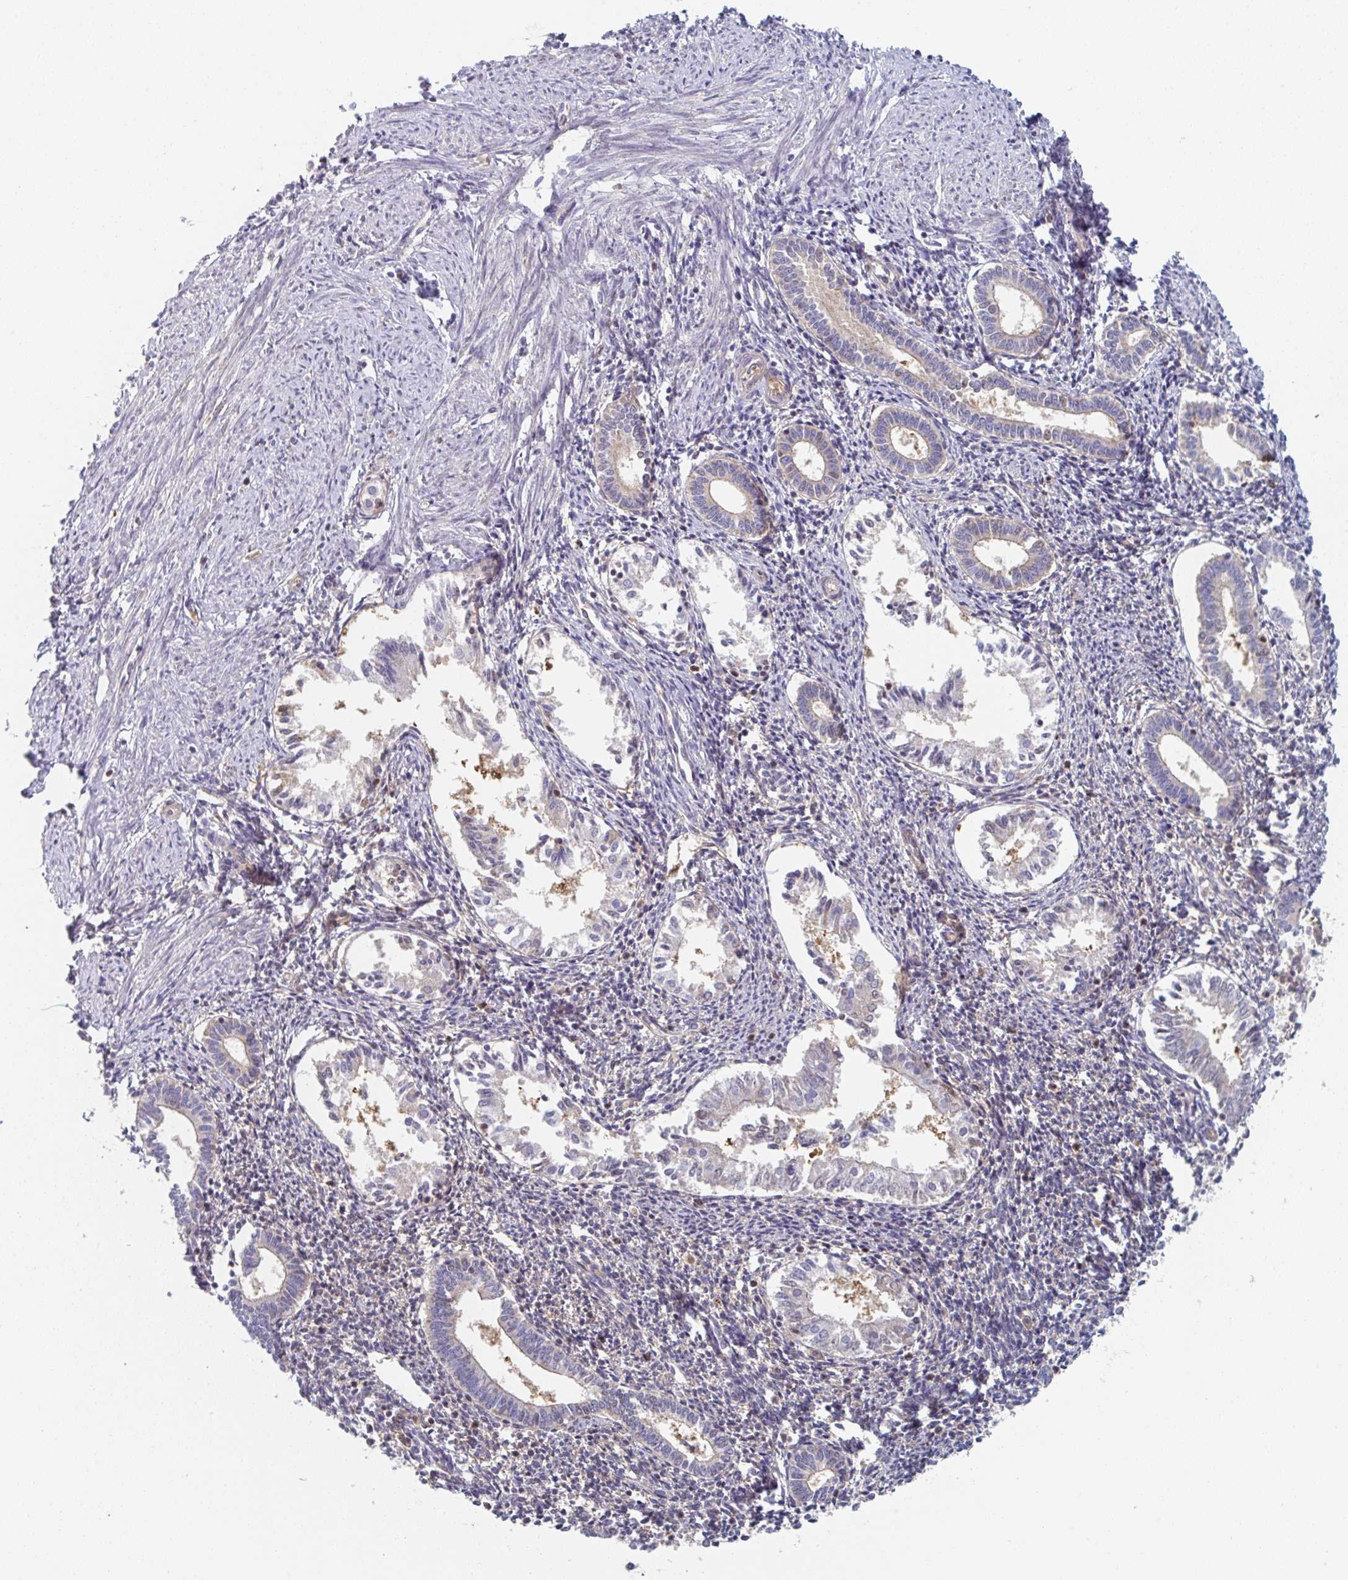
{"staining": {"intensity": "negative", "quantity": "none", "location": "none"}, "tissue": "endometrium", "cell_type": "Cells in endometrial stroma", "image_type": "normal", "snomed": [{"axis": "morphology", "description": "Normal tissue, NOS"}, {"axis": "topography", "description": "Endometrium"}], "caption": "High power microscopy micrograph of an immunohistochemistry photomicrograph of unremarkable endometrium, revealing no significant positivity in cells in endometrial stroma.", "gene": "AMPD2", "patient": {"sex": "female", "age": 41}}